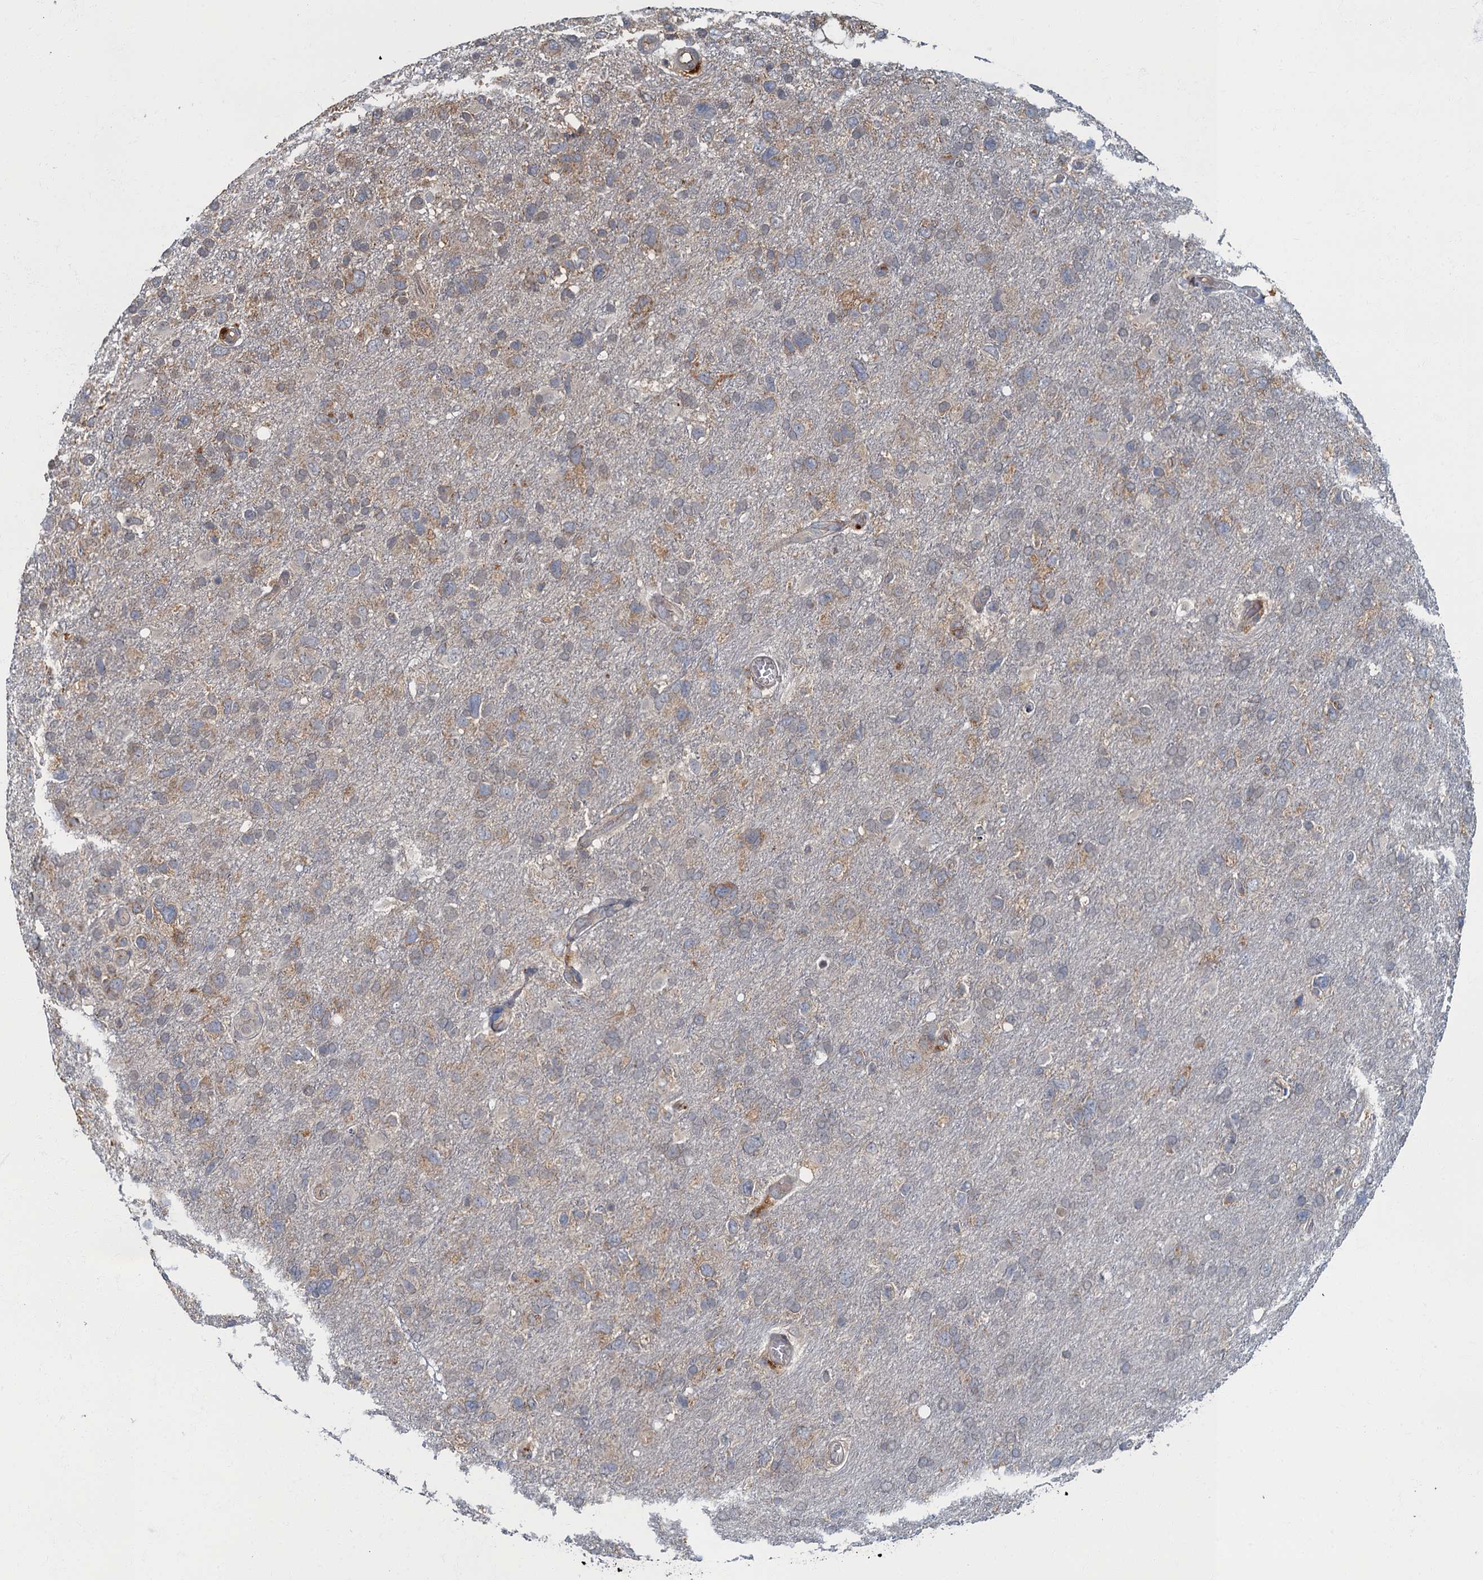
{"staining": {"intensity": "weak", "quantity": ">75%", "location": "cytoplasmic/membranous"}, "tissue": "glioma", "cell_type": "Tumor cells", "image_type": "cancer", "snomed": [{"axis": "morphology", "description": "Glioma, malignant, High grade"}, {"axis": "topography", "description": "Brain"}], "caption": "There is low levels of weak cytoplasmic/membranous staining in tumor cells of glioma, as demonstrated by immunohistochemical staining (brown color).", "gene": "WDCP", "patient": {"sex": "male", "age": 61}}